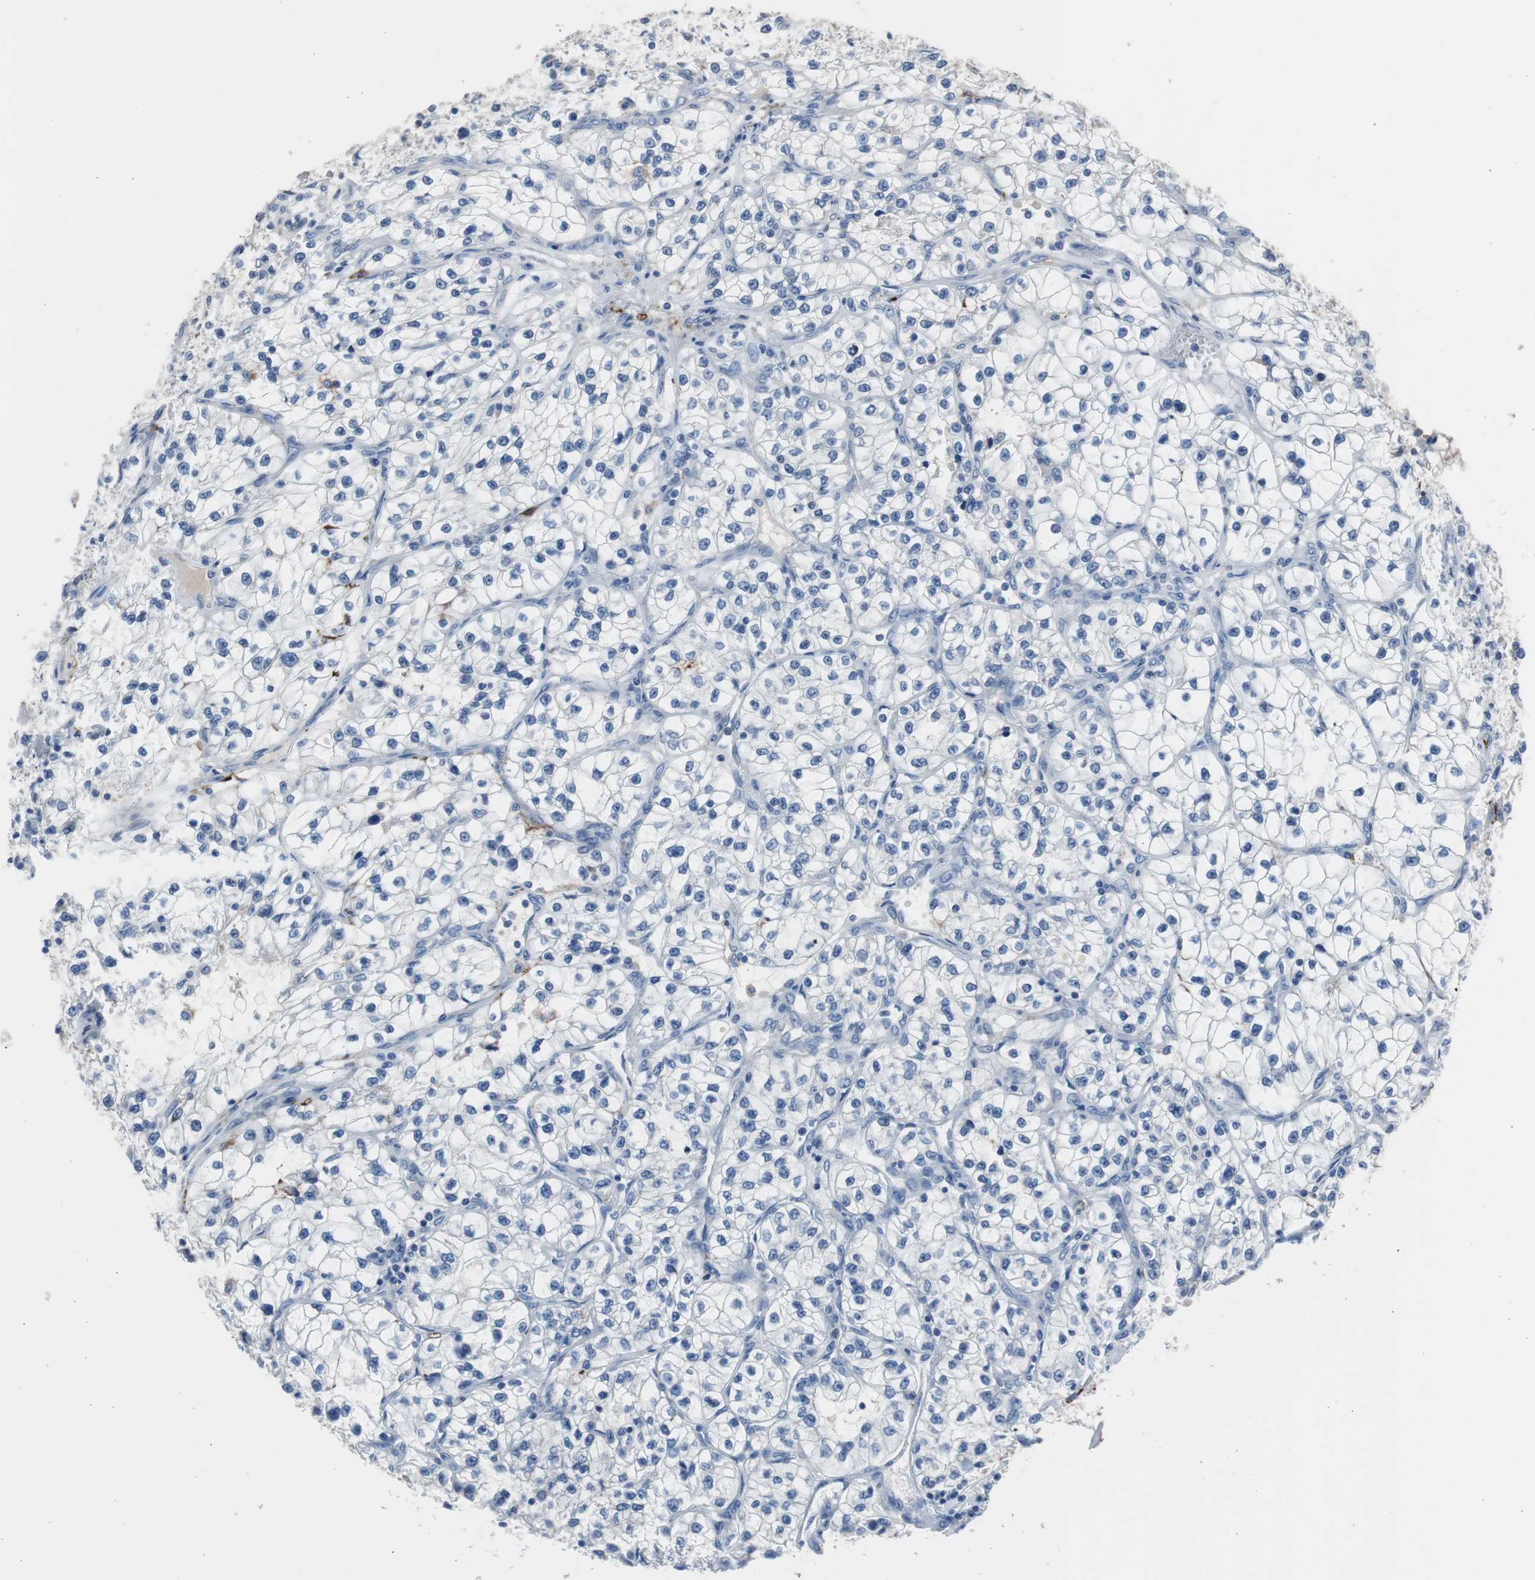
{"staining": {"intensity": "negative", "quantity": "none", "location": "none"}, "tissue": "renal cancer", "cell_type": "Tumor cells", "image_type": "cancer", "snomed": [{"axis": "morphology", "description": "Adenocarcinoma, NOS"}, {"axis": "topography", "description": "Kidney"}], "caption": "Immunohistochemical staining of human renal cancer reveals no significant expression in tumor cells.", "gene": "FCGR2B", "patient": {"sex": "female", "age": 57}}